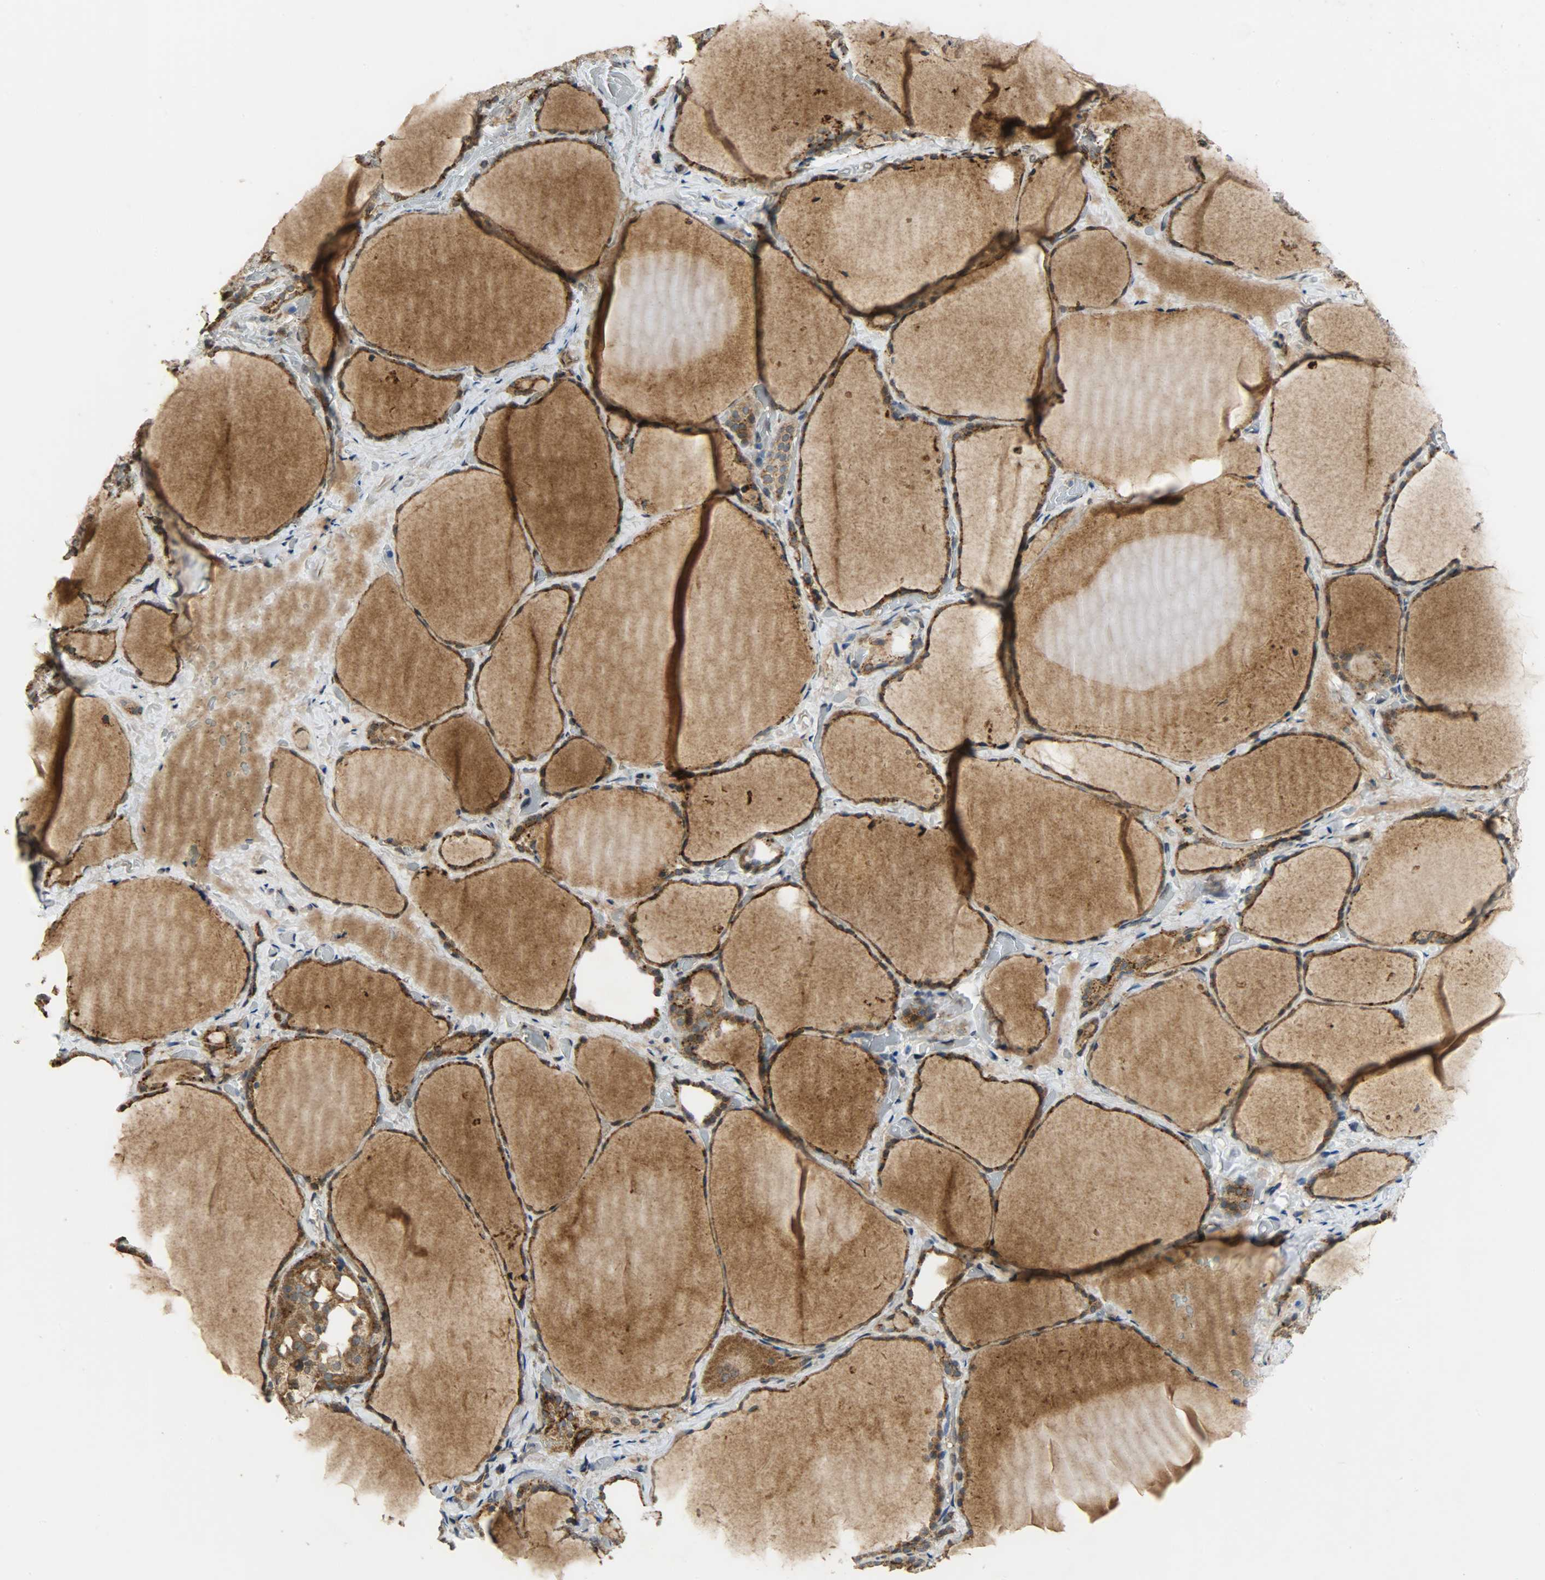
{"staining": {"intensity": "strong", "quantity": ">75%", "location": "cytoplasmic/membranous"}, "tissue": "thyroid gland", "cell_type": "Glandular cells", "image_type": "normal", "snomed": [{"axis": "morphology", "description": "Normal tissue, NOS"}, {"axis": "topography", "description": "Thyroid gland"}], "caption": "IHC photomicrograph of normal thyroid gland: human thyroid gland stained using IHC shows high levels of strong protein expression localized specifically in the cytoplasmic/membranous of glandular cells, appearing as a cytoplasmic/membranous brown color.", "gene": "GIT2", "patient": {"sex": "female", "age": 22}}